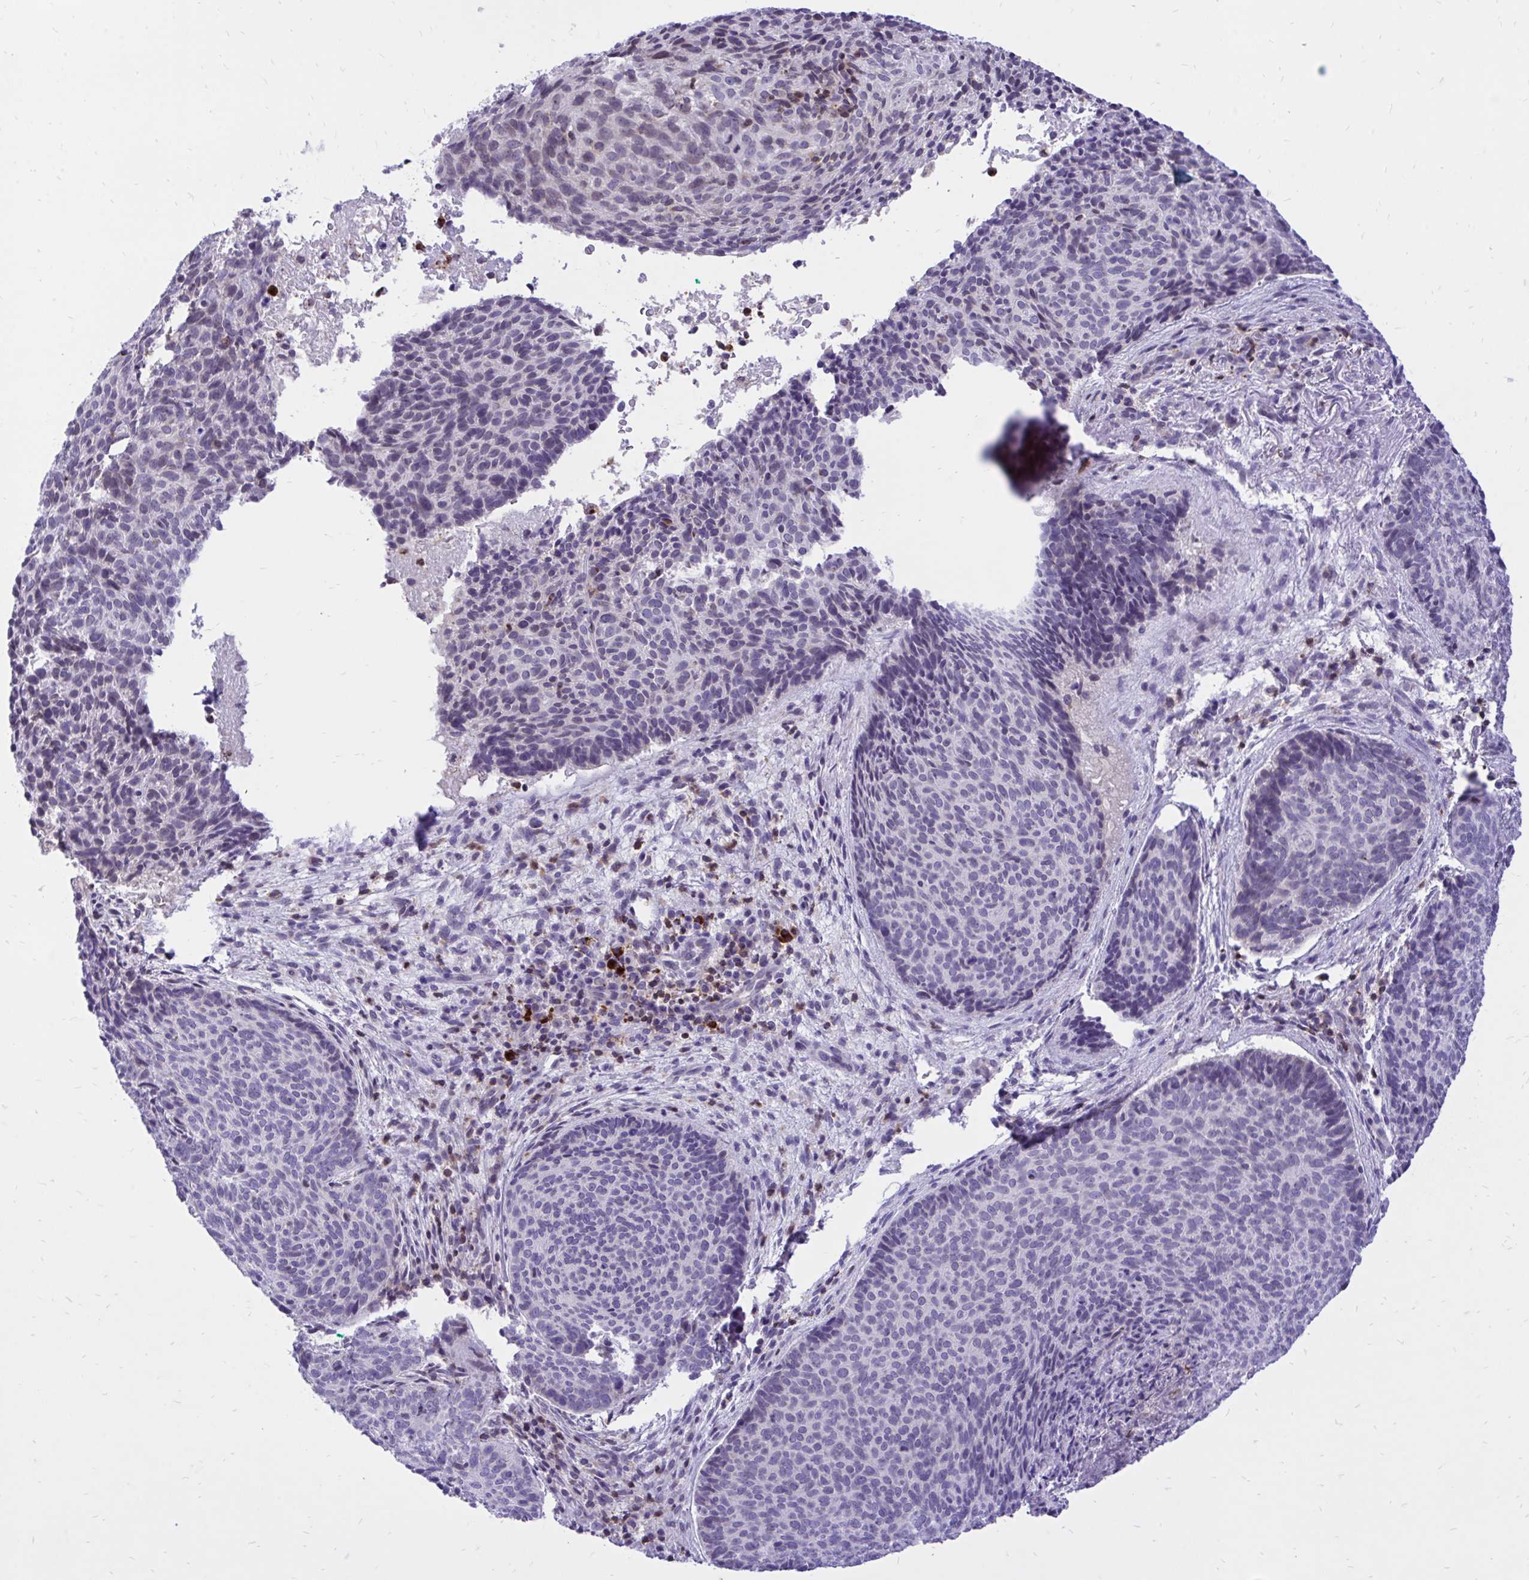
{"staining": {"intensity": "negative", "quantity": "none", "location": "none"}, "tissue": "skin cancer", "cell_type": "Tumor cells", "image_type": "cancer", "snomed": [{"axis": "morphology", "description": "Basal cell carcinoma"}, {"axis": "topography", "description": "Skin"}, {"axis": "topography", "description": "Skin of head"}], "caption": "Tumor cells are negative for brown protein staining in skin basal cell carcinoma.", "gene": "CXCL8", "patient": {"sex": "female", "age": 92}}